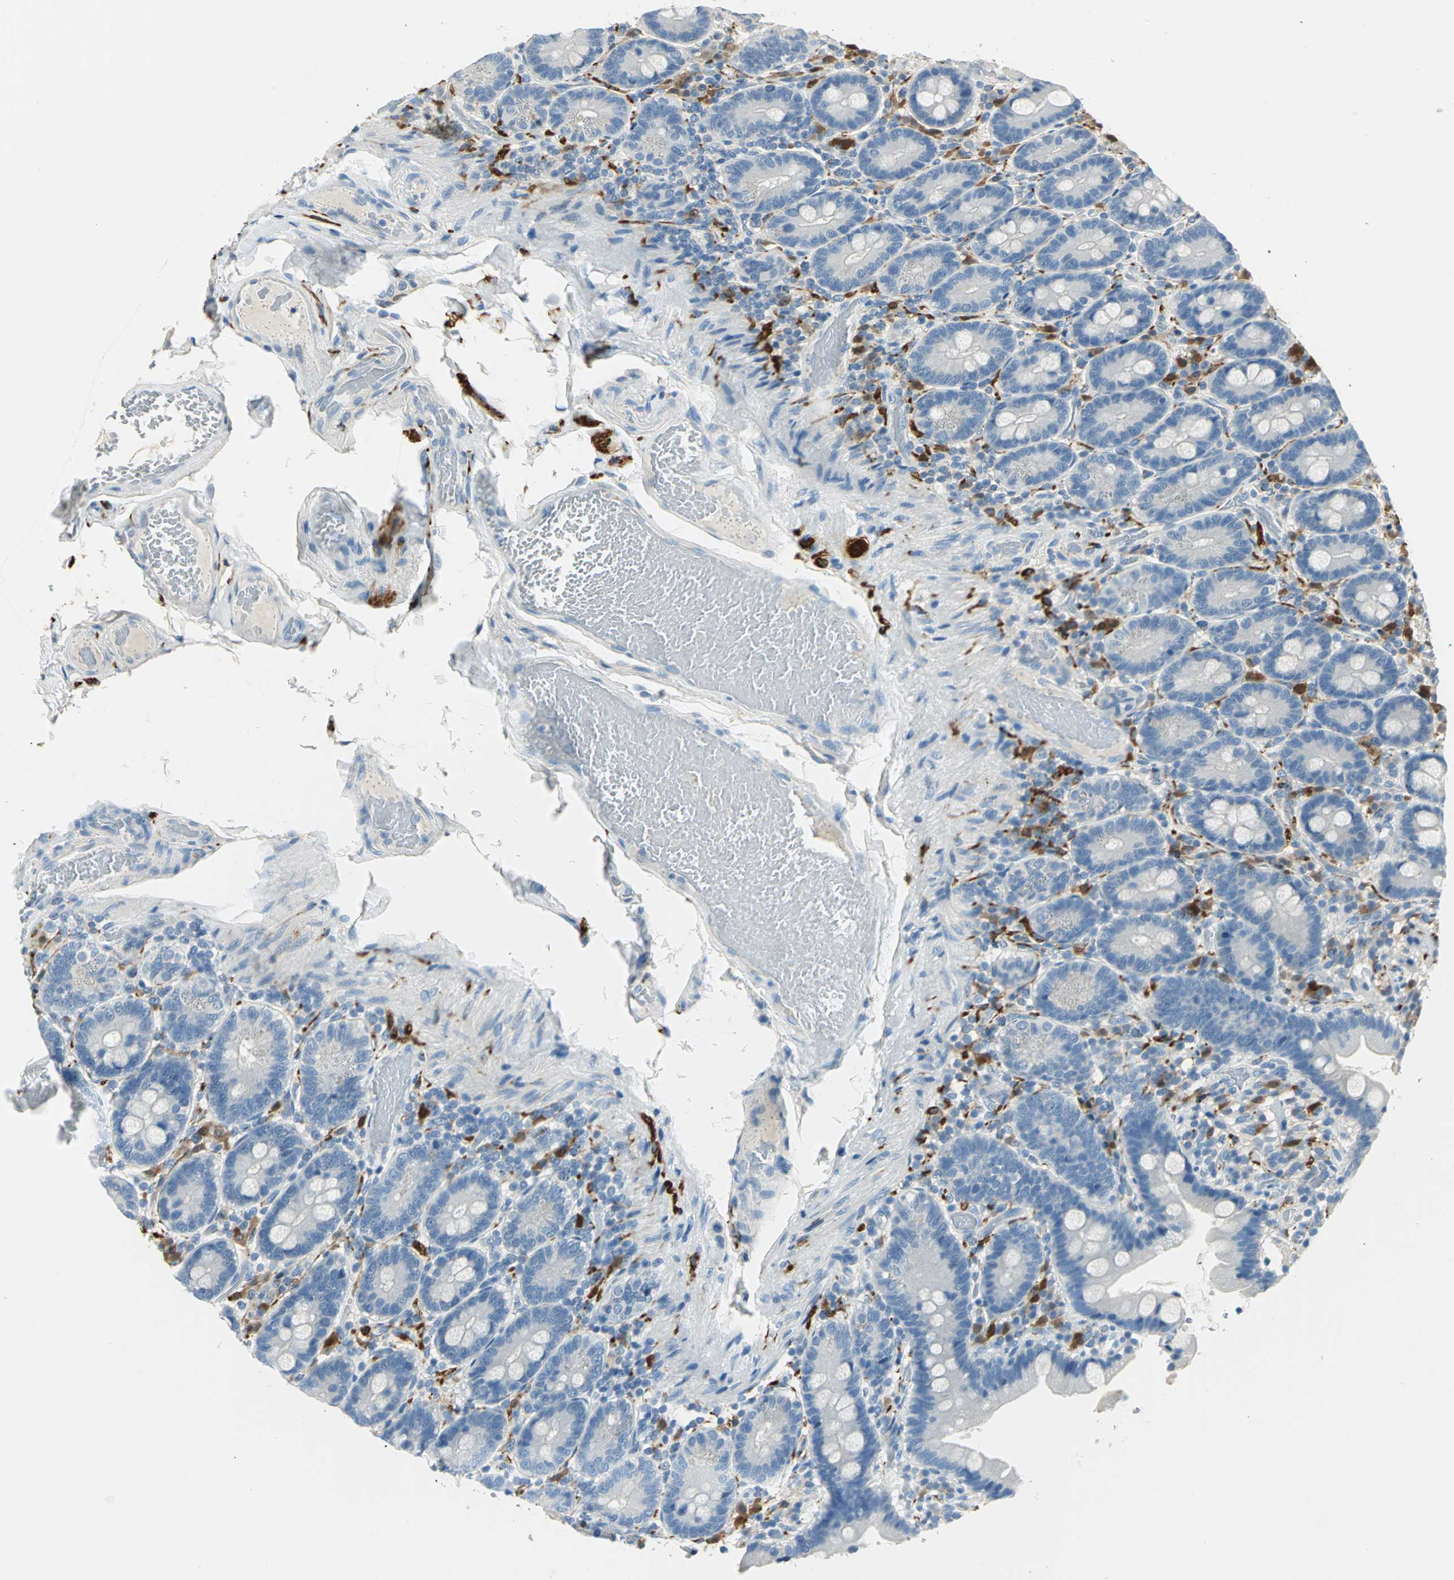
{"staining": {"intensity": "negative", "quantity": "none", "location": "none"}, "tissue": "duodenum", "cell_type": "Glandular cells", "image_type": "normal", "snomed": [{"axis": "morphology", "description": "Normal tissue, NOS"}, {"axis": "topography", "description": "Duodenum"}], "caption": "The histopathology image reveals no significant positivity in glandular cells of duodenum.", "gene": "UCHL1", "patient": {"sex": "male", "age": 66}}